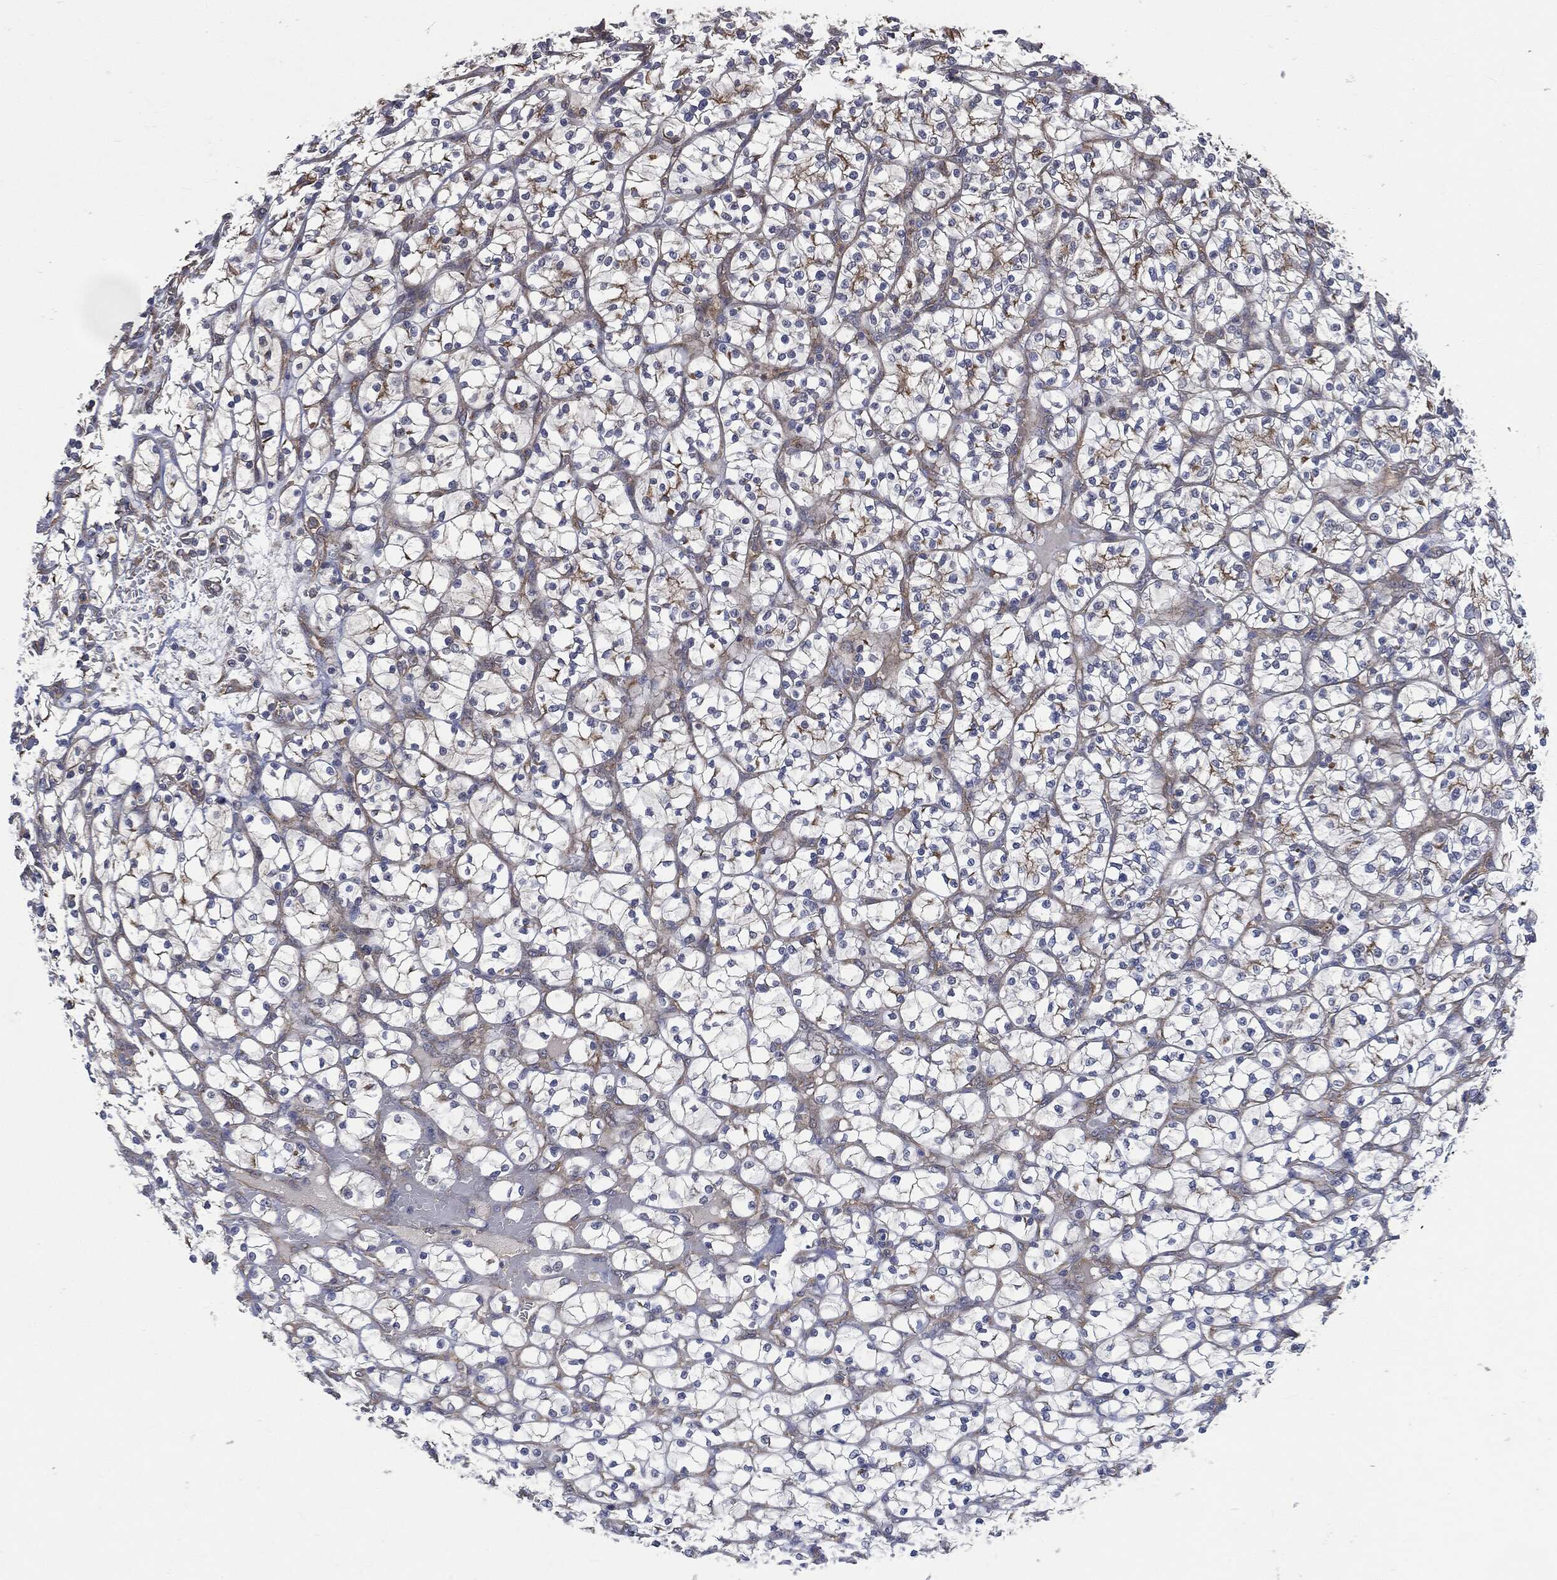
{"staining": {"intensity": "moderate", "quantity": "<25%", "location": "cytoplasmic/membranous"}, "tissue": "renal cancer", "cell_type": "Tumor cells", "image_type": "cancer", "snomed": [{"axis": "morphology", "description": "Adenocarcinoma, NOS"}, {"axis": "topography", "description": "Kidney"}], "caption": "A brown stain labels moderate cytoplasmic/membranous expression of a protein in renal adenocarcinoma tumor cells.", "gene": "EPS15L1", "patient": {"sex": "female", "age": 64}}